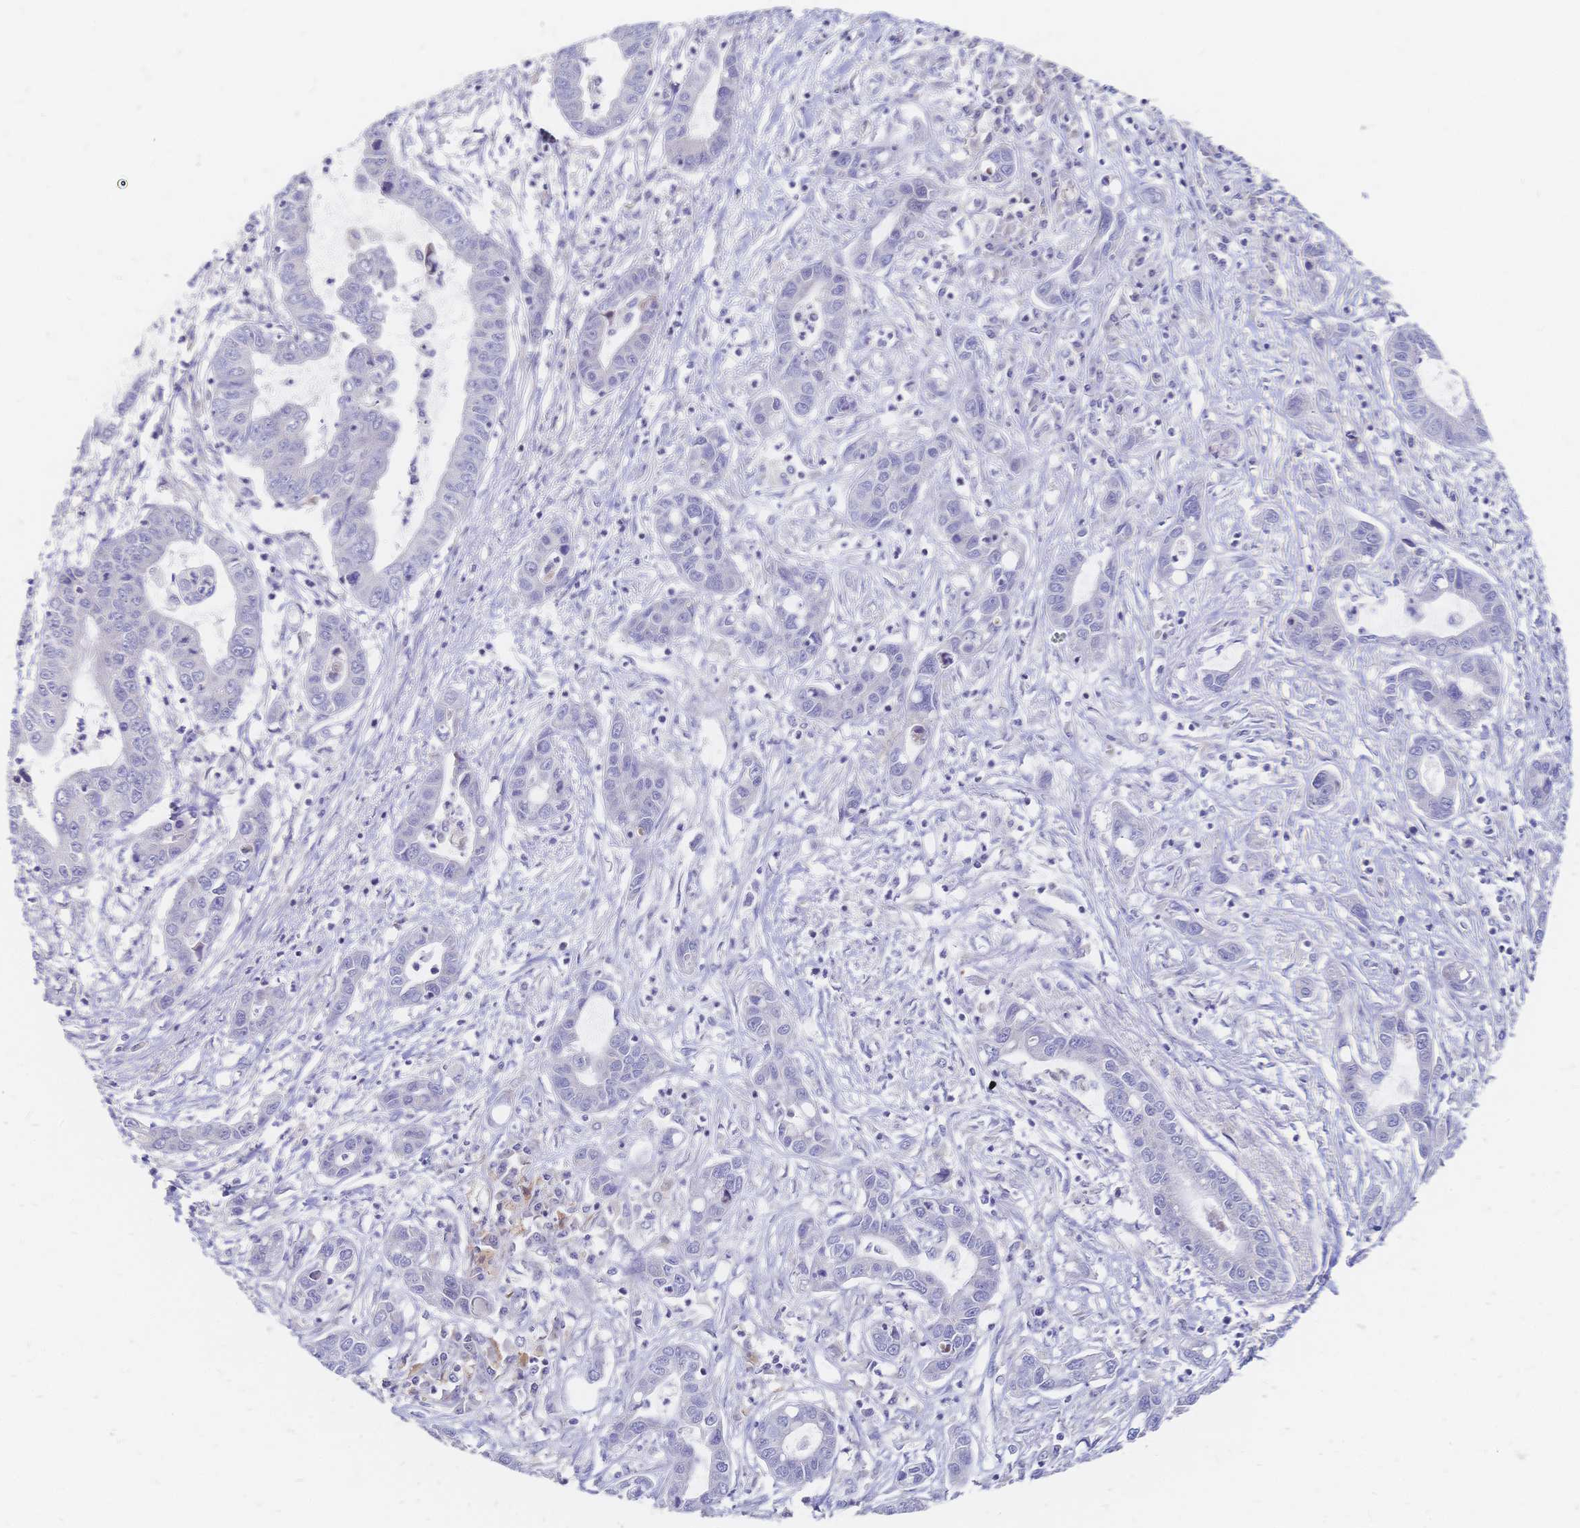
{"staining": {"intensity": "negative", "quantity": "none", "location": "none"}, "tissue": "liver cancer", "cell_type": "Tumor cells", "image_type": "cancer", "snomed": [{"axis": "morphology", "description": "Cholangiocarcinoma"}, {"axis": "topography", "description": "Liver"}], "caption": "Liver cancer was stained to show a protein in brown. There is no significant expression in tumor cells.", "gene": "VWC2L", "patient": {"sex": "male", "age": 58}}